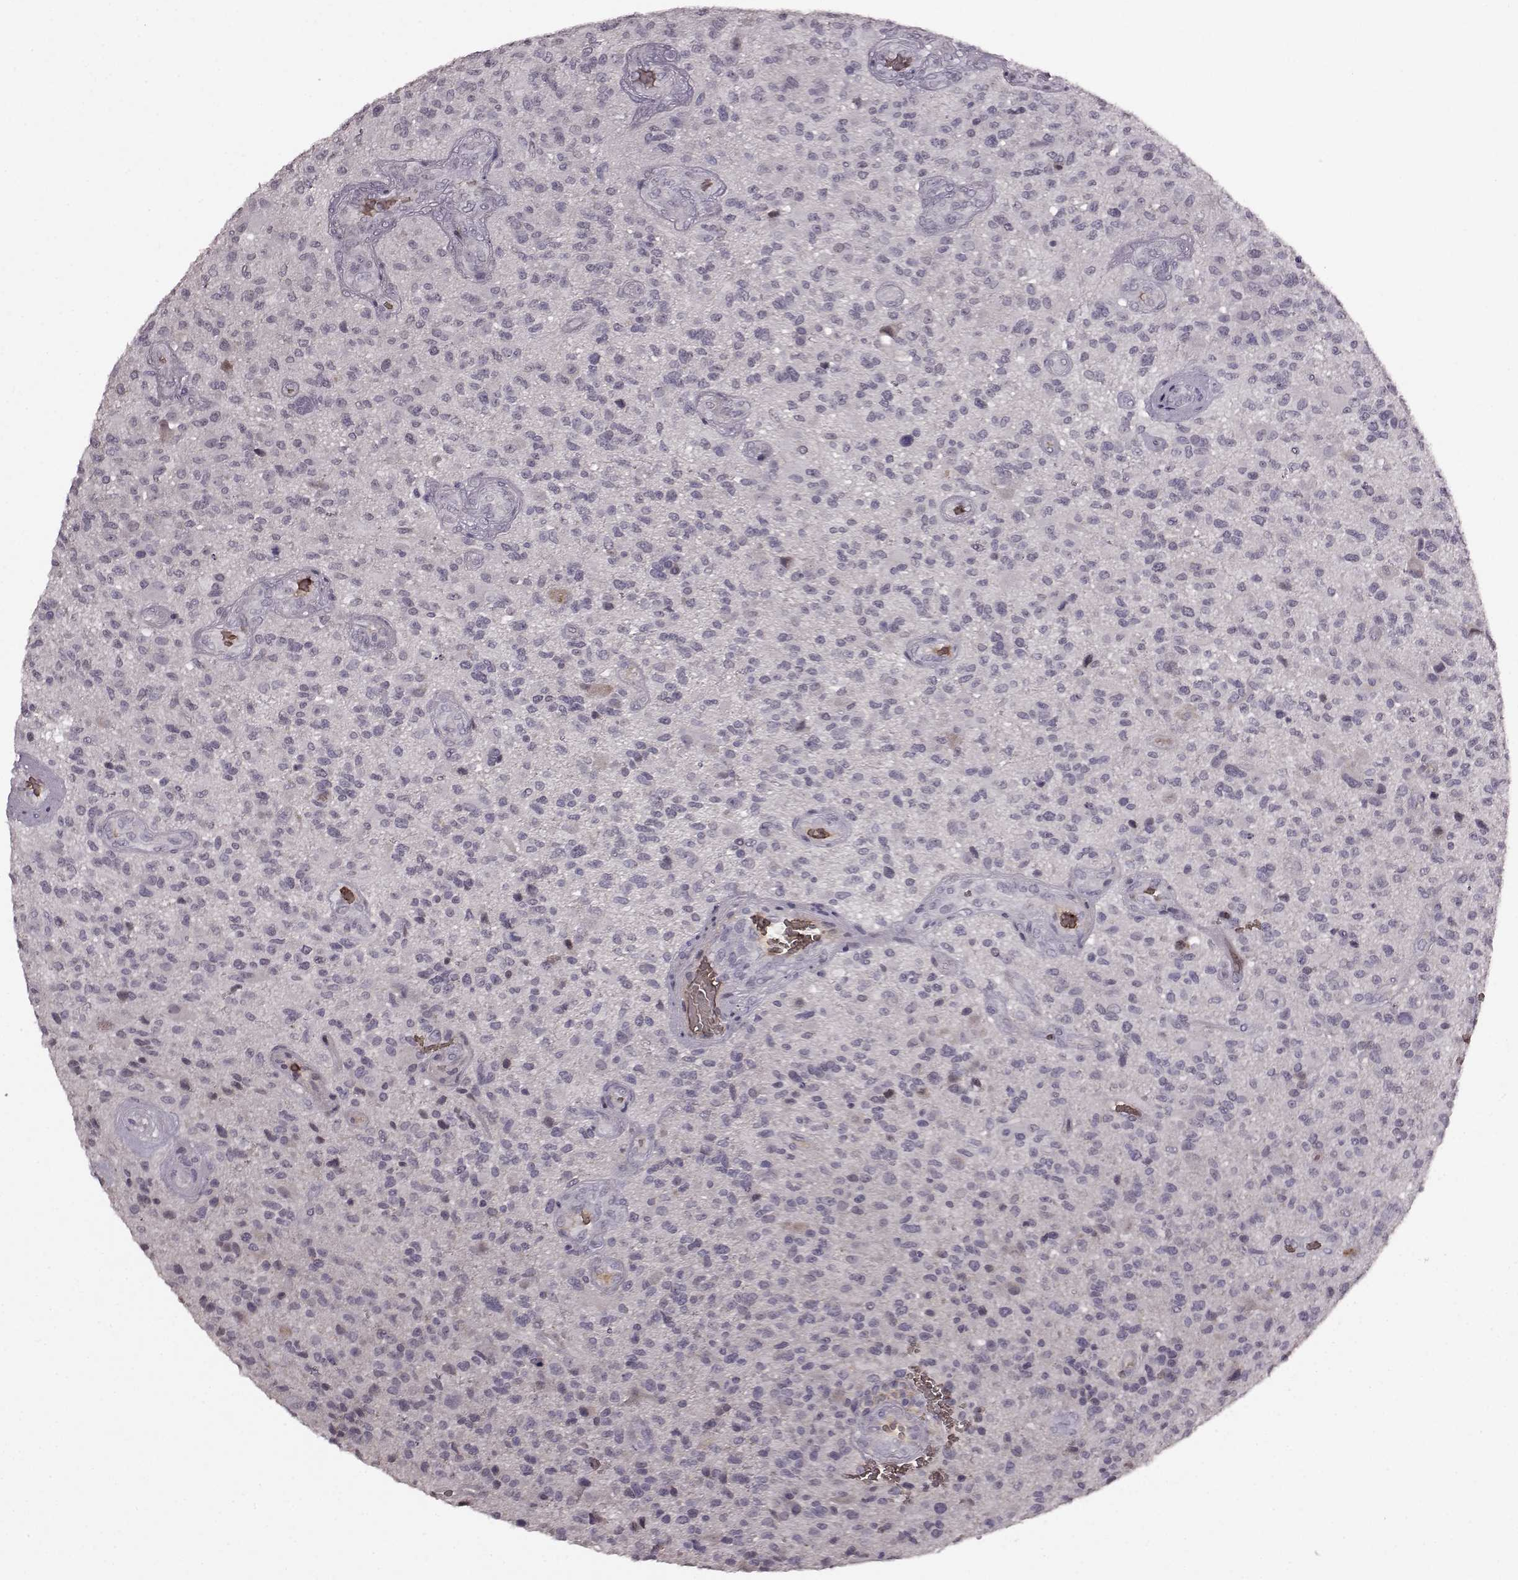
{"staining": {"intensity": "negative", "quantity": "none", "location": "none"}, "tissue": "glioma", "cell_type": "Tumor cells", "image_type": "cancer", "snomed": [{"axis": "morphology", "description": "Glioma, malignant, High grade"}, {"axis": "topography", "description": "Brain"}], "caption": "Immunohistochemical staining of human glioma demonstrates no significant positivity in tumor cells.", "gene": "PROP1", "patient": {"sex": "male", "age": 47}}